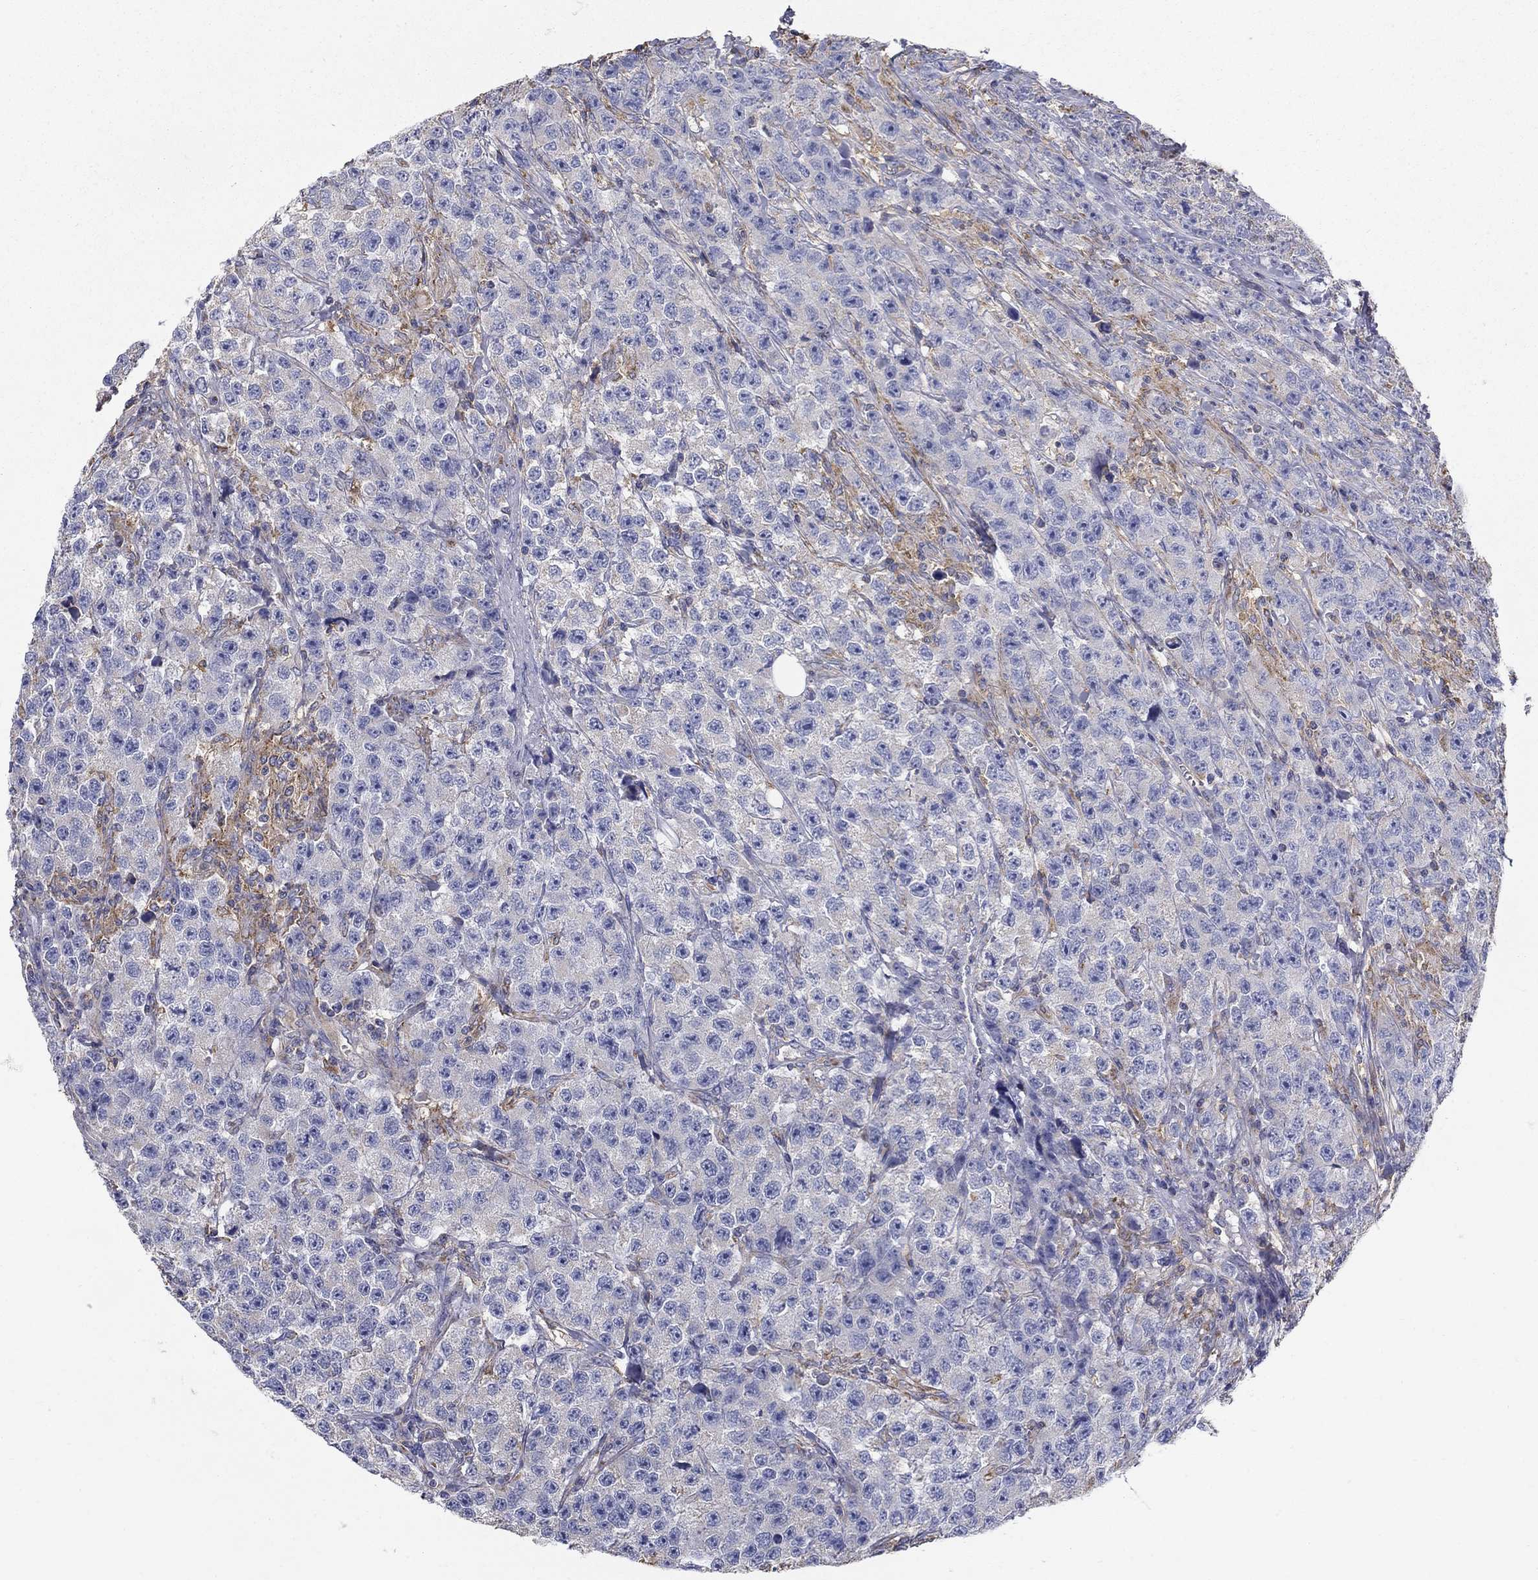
{"staining": {"intensity": "negative", "quantity": "none", "location": "none"}, "tissue": "testis cancer", "cell_type": "Tumor cells", "image_type": "cancer", "snomed": [{"axis": "morphology", "description": "Seminoma, NOS"}, {"axis": "topography", "description": "Testis"}], "caption": "Immunohistochemistry (IHC) histopathology image of human testis cancer (seminoma) stained for a protein (brown), which demonstrates no expression in tumor cells.", "gene": "NME5", "patient": {"sex": "male", "age": 59}}